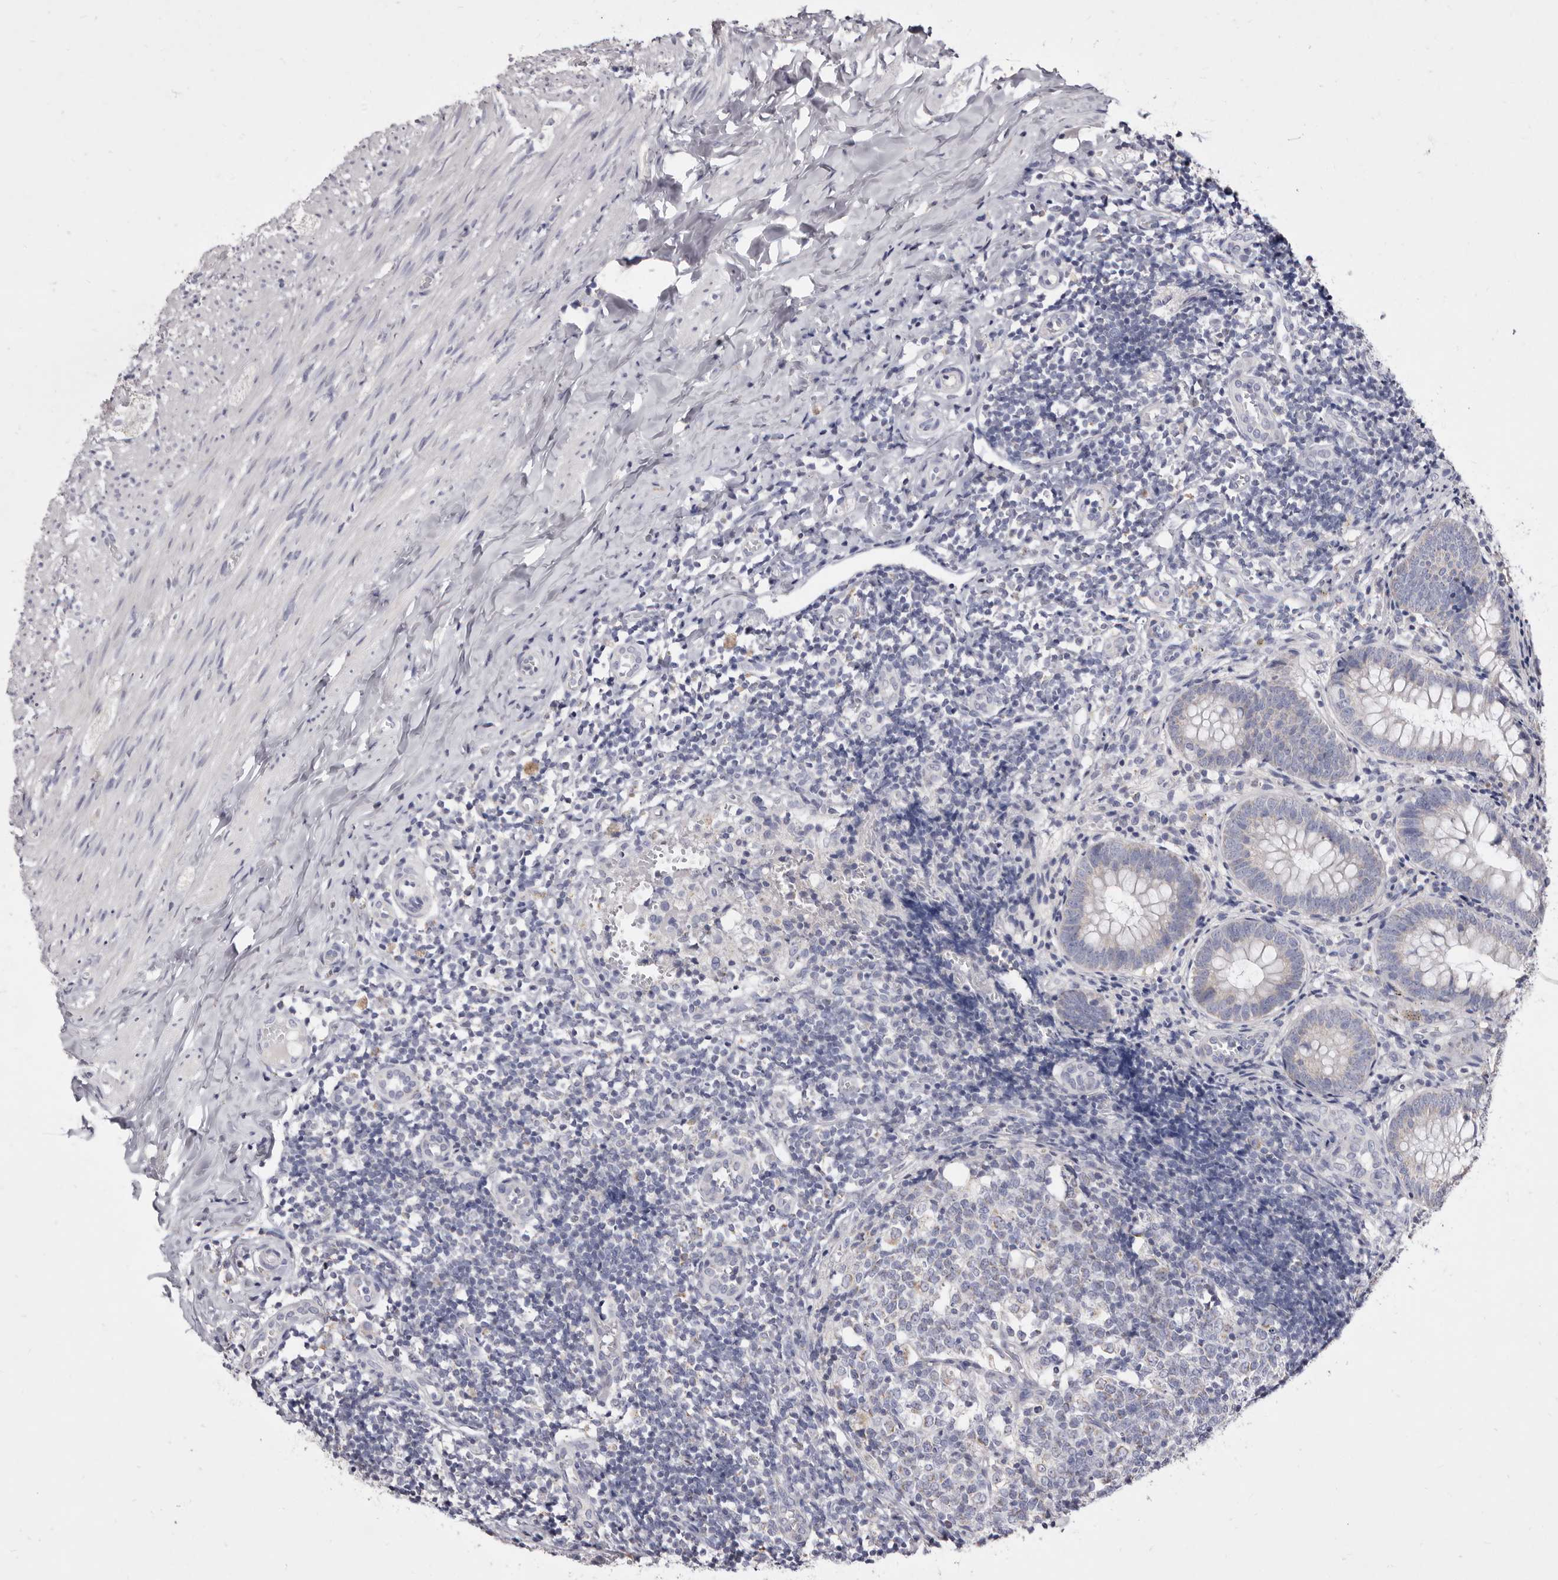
{"staining": {"intensity": "negative", "quantity": "none", "location": "none"}, "tissue": "appendix", "cell_type": "Glandular cells", "image_type": "normal", "snomed": [{"axis": "morphology", "description": "Normal tissue, NOS"}, {"axis": "topography", "description": "Appendix"}], "caption": "This is an immunohistochemistry (IHC) image of unremarkable appendix. There is no expression in glandular cells.", "gene": "CYP2E1", "patient": {"sex": "male", "age": 8}}